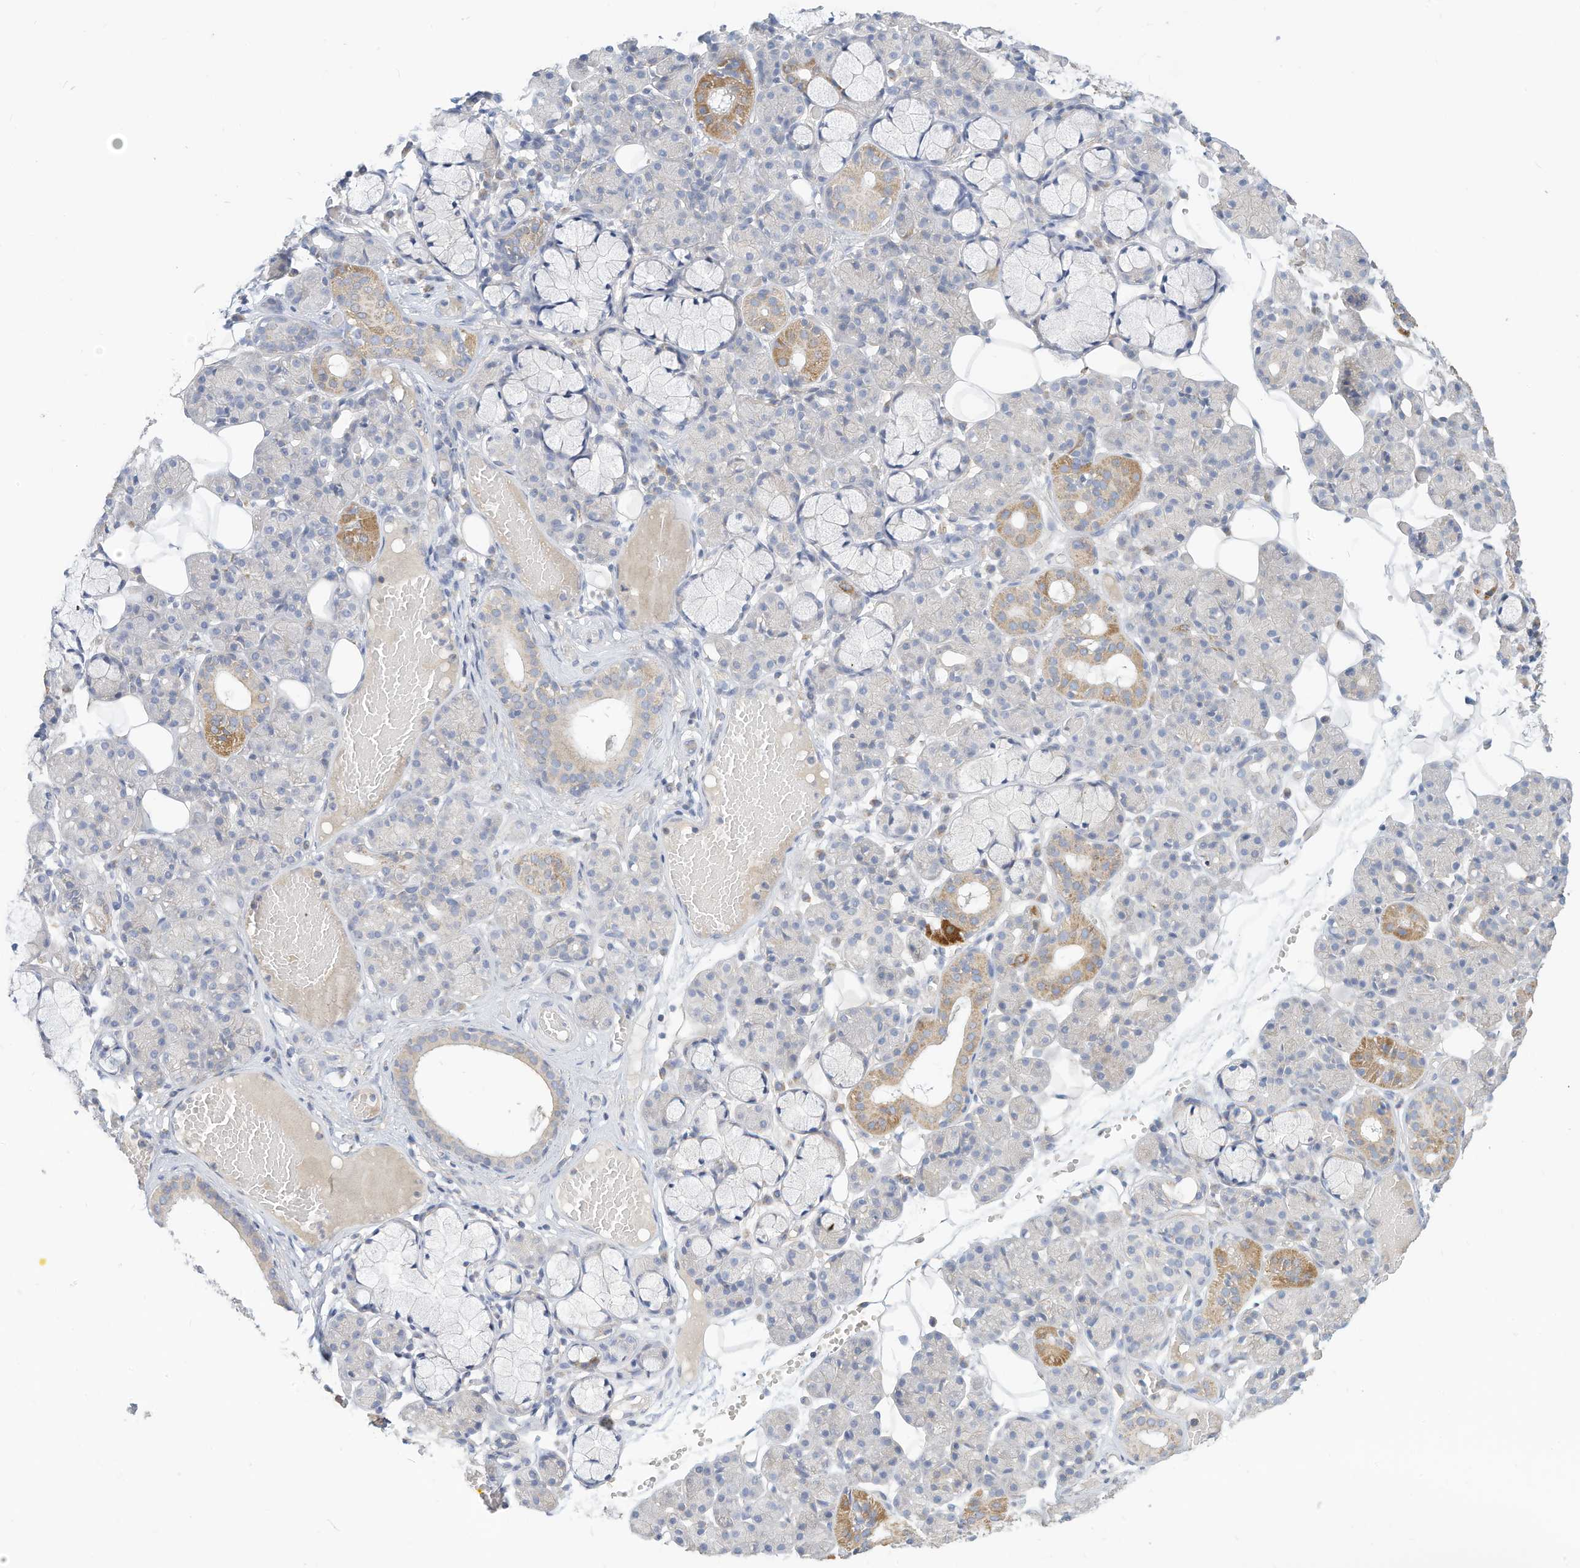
{"staining": {"intensity": "moderate", "quantity": "<25%", "location": "cytoplasmic/membranous"}, "tissue": "salivary gland", "cell_type": "Glandular cells", "image_type": "normal", "snomed": [{"axis": "morphology", "description": "Normal tissue, NOS"}, {"axis": "topography", "description": "Salivary gland"}], "caption": "IHC image of unremarkable salivary gland: salivary gland stained using immunohistochemistry displays low levels of moderate protein expression localized specifically in the cytoplasmic/membranous of glandular cells, appearing as a cytoplasmic/membranous brown color.", "gene": "RHOH", "patient": {"sex": "male", "age": 63}}